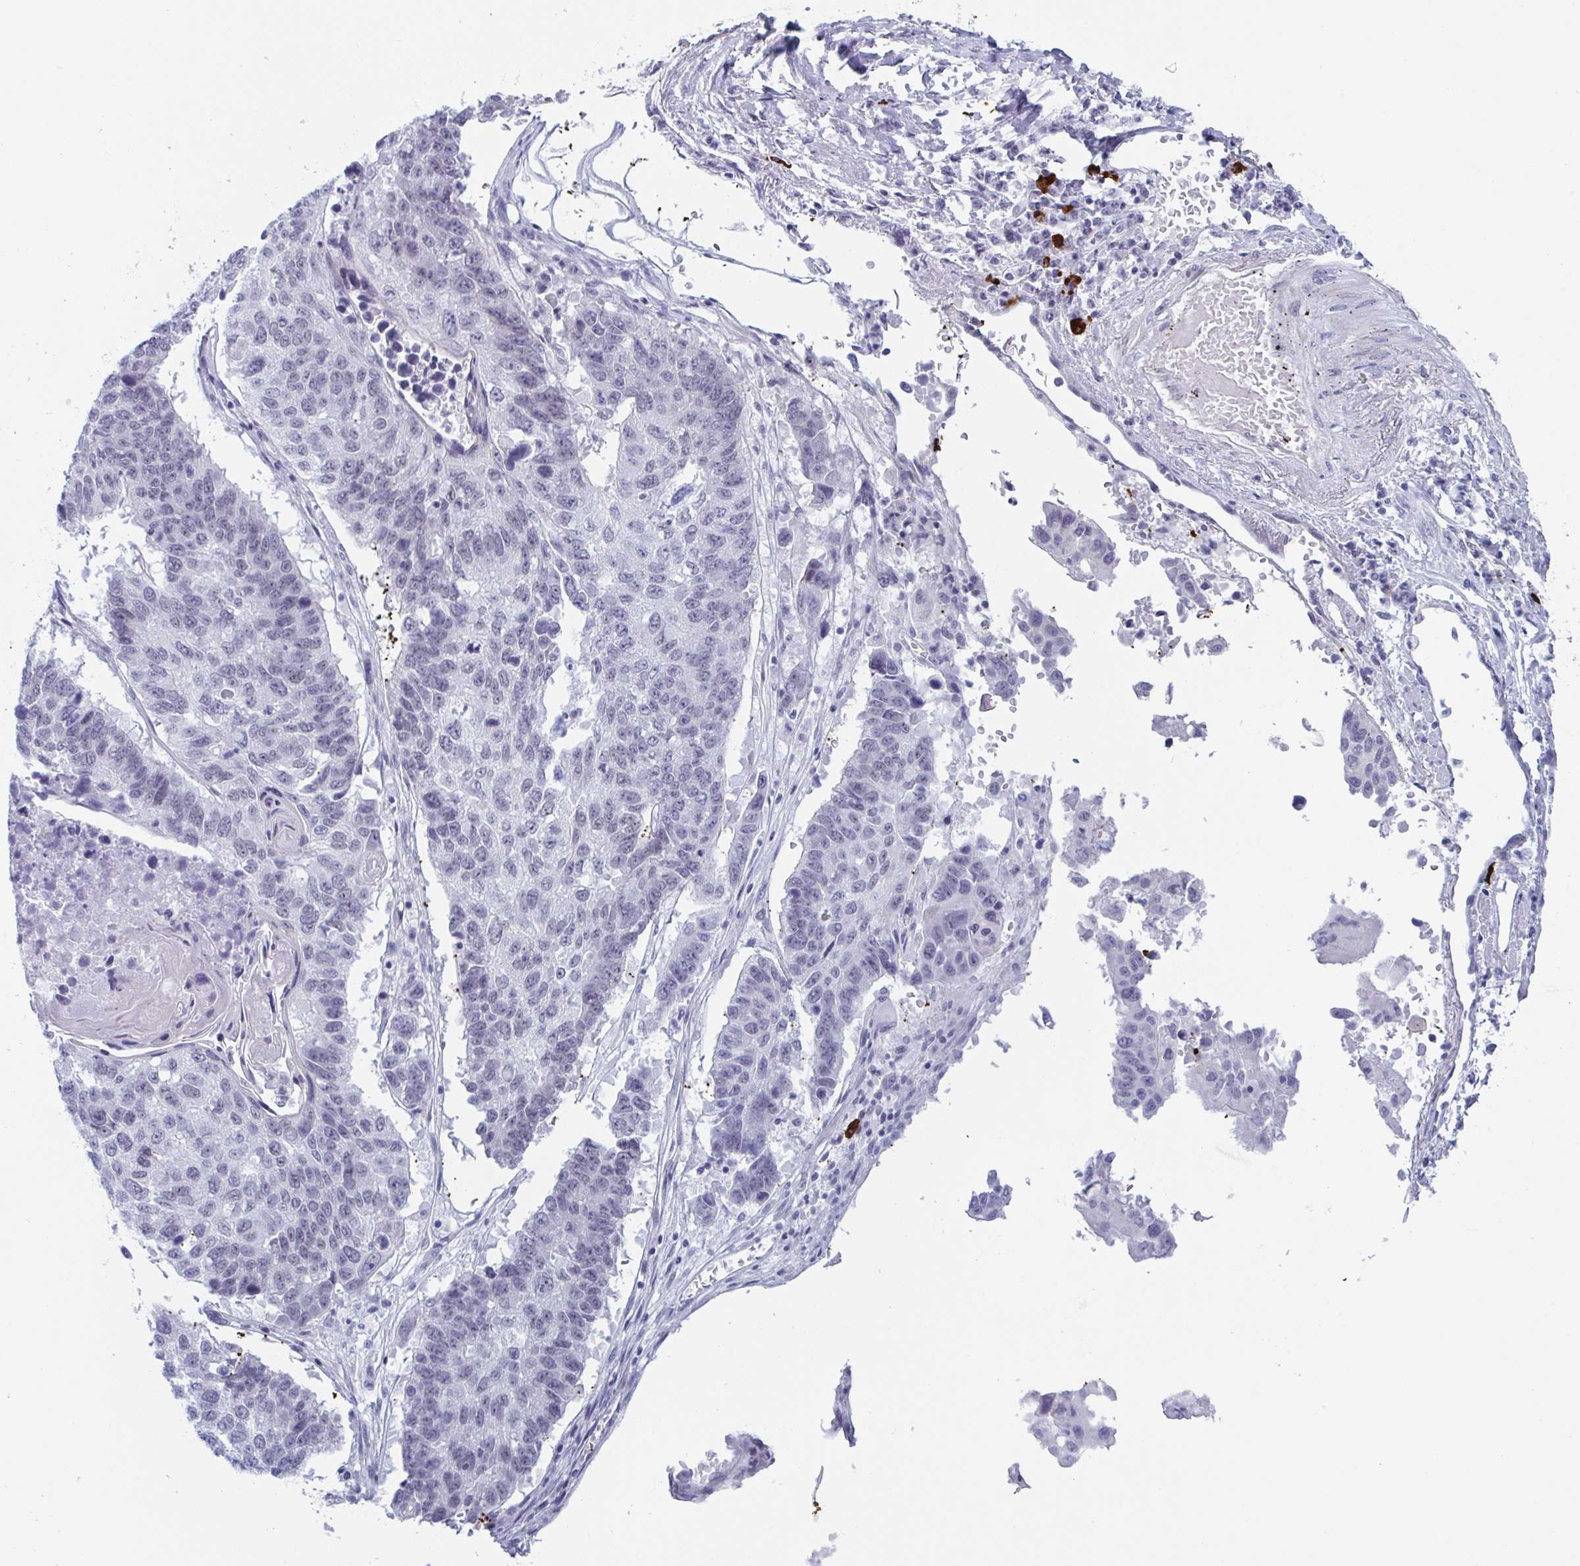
{"staining": {"intensity": "negative", "quantity": "none", "location": "none"}, "tissue": "lung cancer", "cell_type": "Tumor cells", "image_type": "cancer", "snomed": [{"axis": "morphology", "description": "Squamous cell carcinoma, NOS"}, {"axis": "topography", "description": "Lung"}], "caption": "Image shows no significant protein expression in tumor cells of lung cancer.", "gene": "ZFP64", "patient": {"sex": "male", "age": 73}}